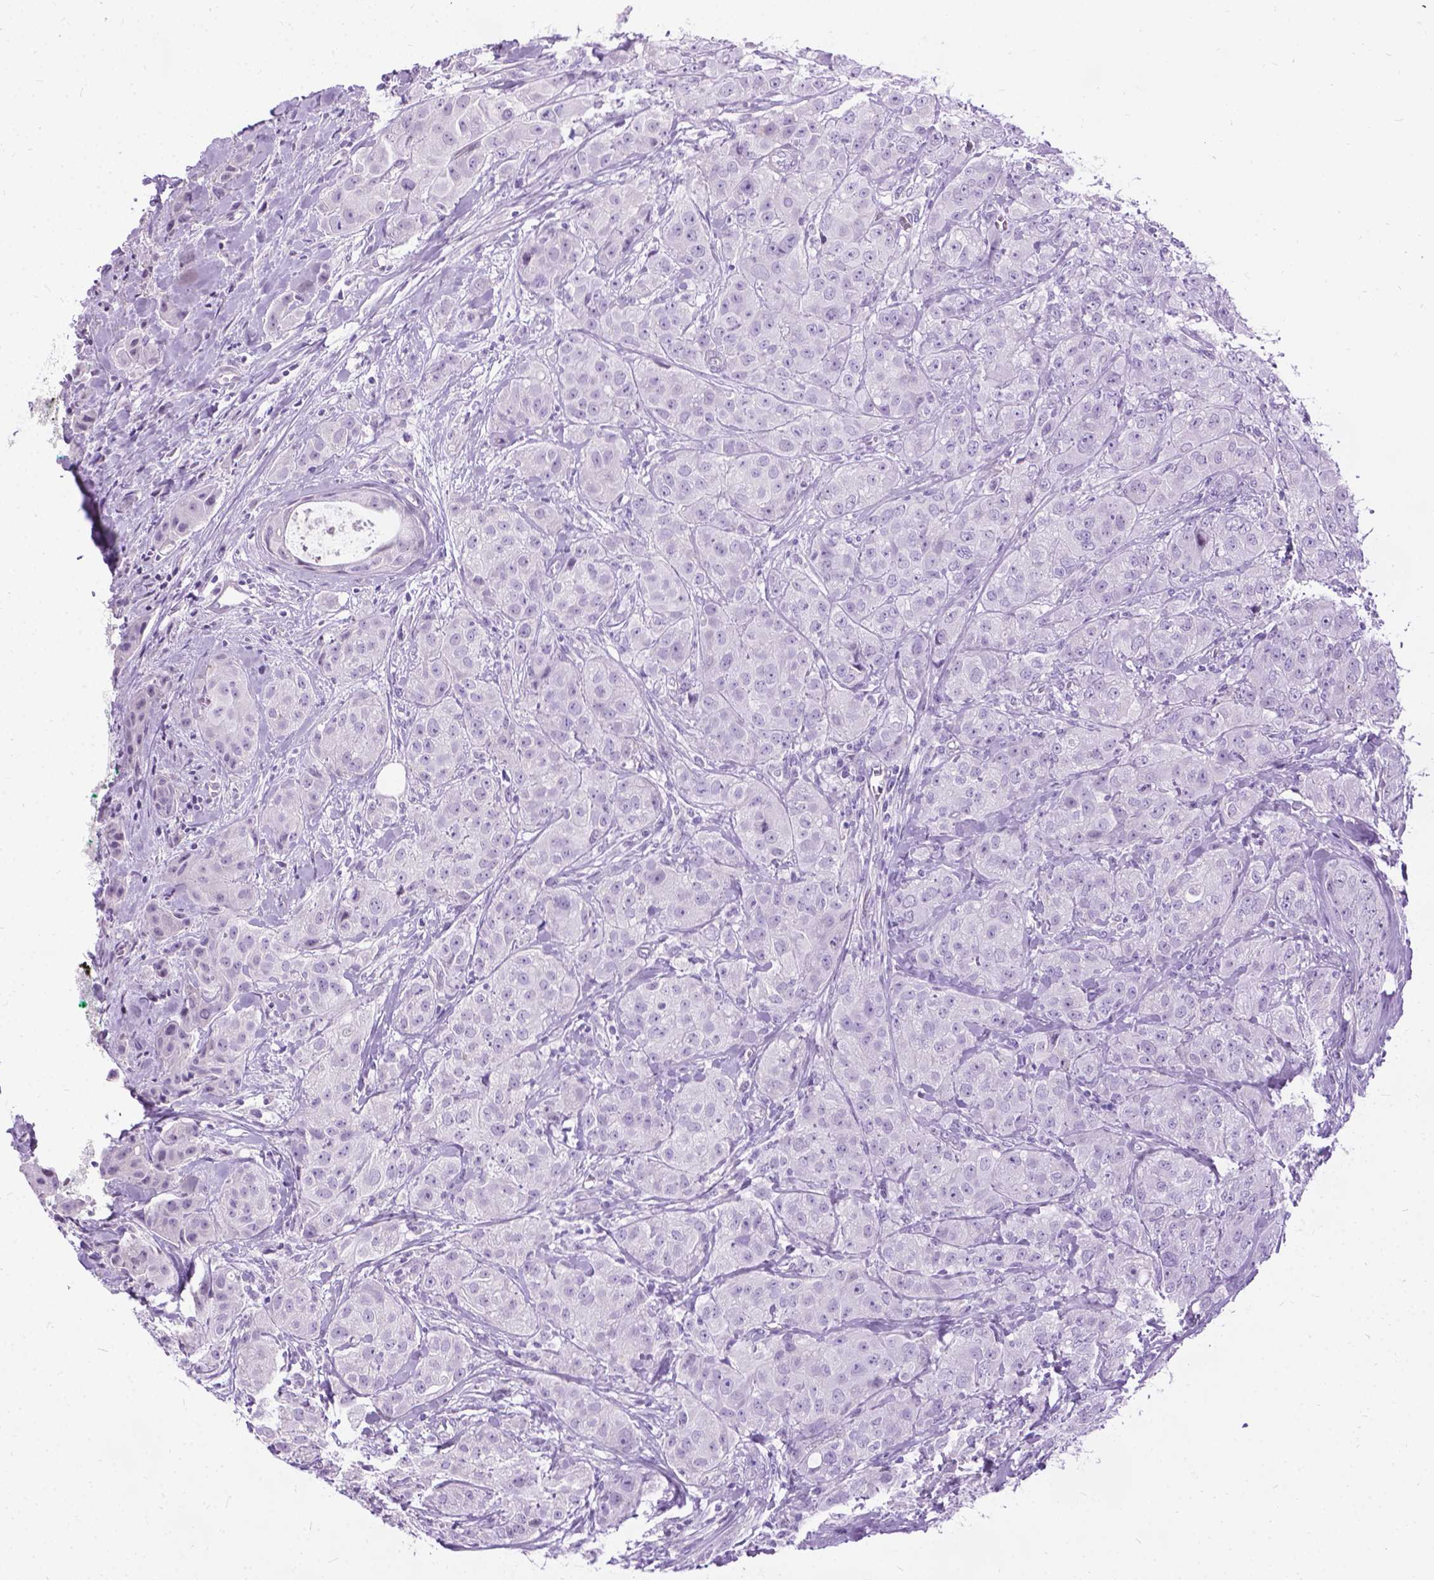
{"staining": {"intensity": "negative", "quantity": "none", "location": "none"}, "tissue": "breast cancer", "cell_type": "Tumor cells", "image_type": "cancer", "snomed": [{"axis": "morphology", "description": "Duct carcinoma"}, {"axis": "topography", "description": "Breast"}], "caption": "An IHC histopathology image of breast cancer (invasive ductal carcinoma) is shown. There is no staining in tumor cells of breast cancer (invasive ductal carcinoma).", "gene": "PROB1", "patient": {"sex": "female", "age": 43}}